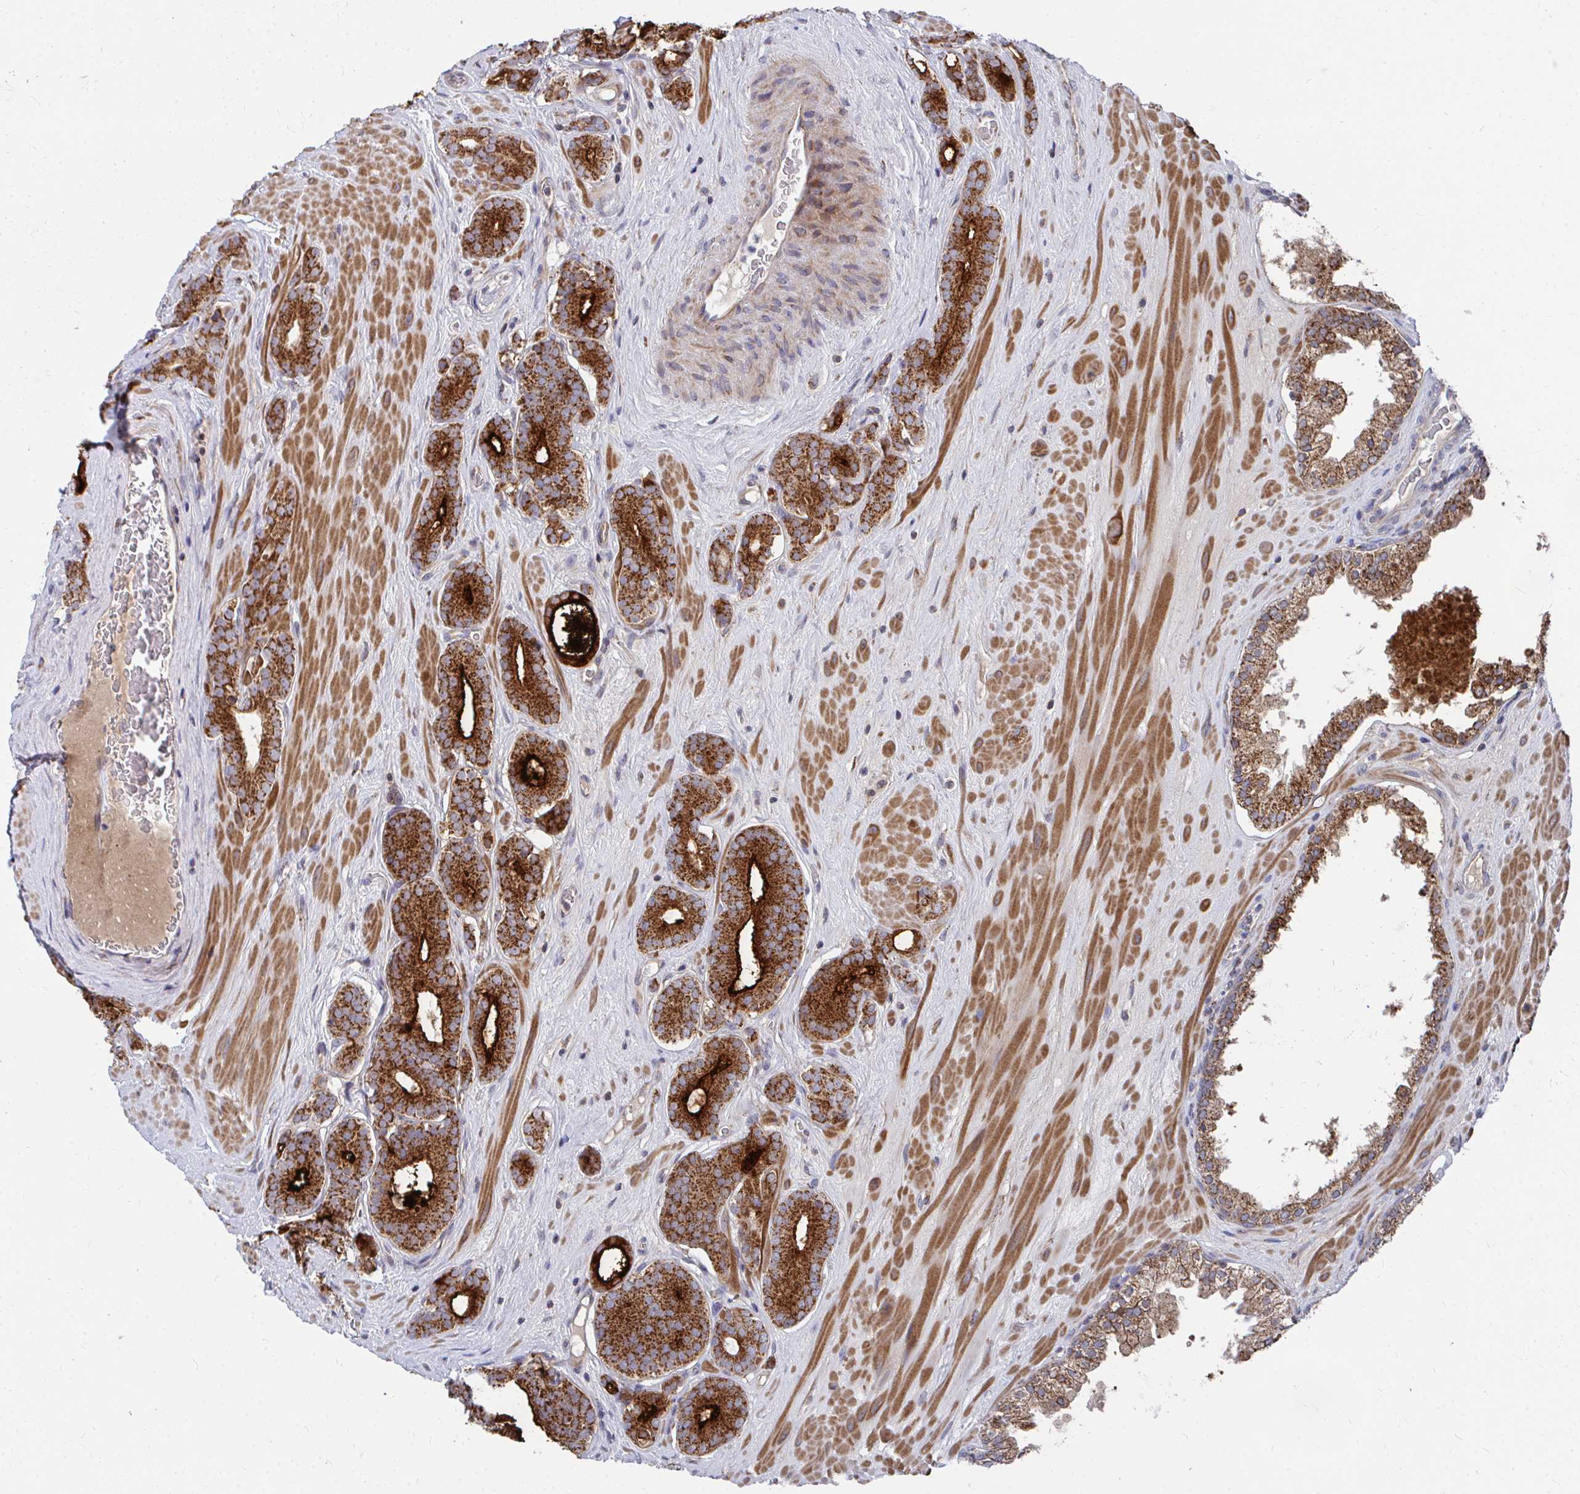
{"staining": {"intensity": "strong", "quantity": ">75%", "location": "cytoplasmic/membranous"}, "tissue": "prostate cancer", "cell_type": "Tumor cells", "image_type": "cancer", "snomed": [{"axis": "morphology", "description": "Adenocarcinoma, High grade"}, {"axis": "topography", "description": "Prostate"}], "caption": "Prostate adenocarcinoma (high-grade) stained for a protein reveals strong cytoplasmic/membranous positivity in tumor cells. The staining was performed using DAB (3,3'-diaminobenzidine), with brown indicating positive protein expression. Nuclei are stained blue with hematoxylin.", "gene": "PEX3", "patient": {"sex": "male", "age": 66}}